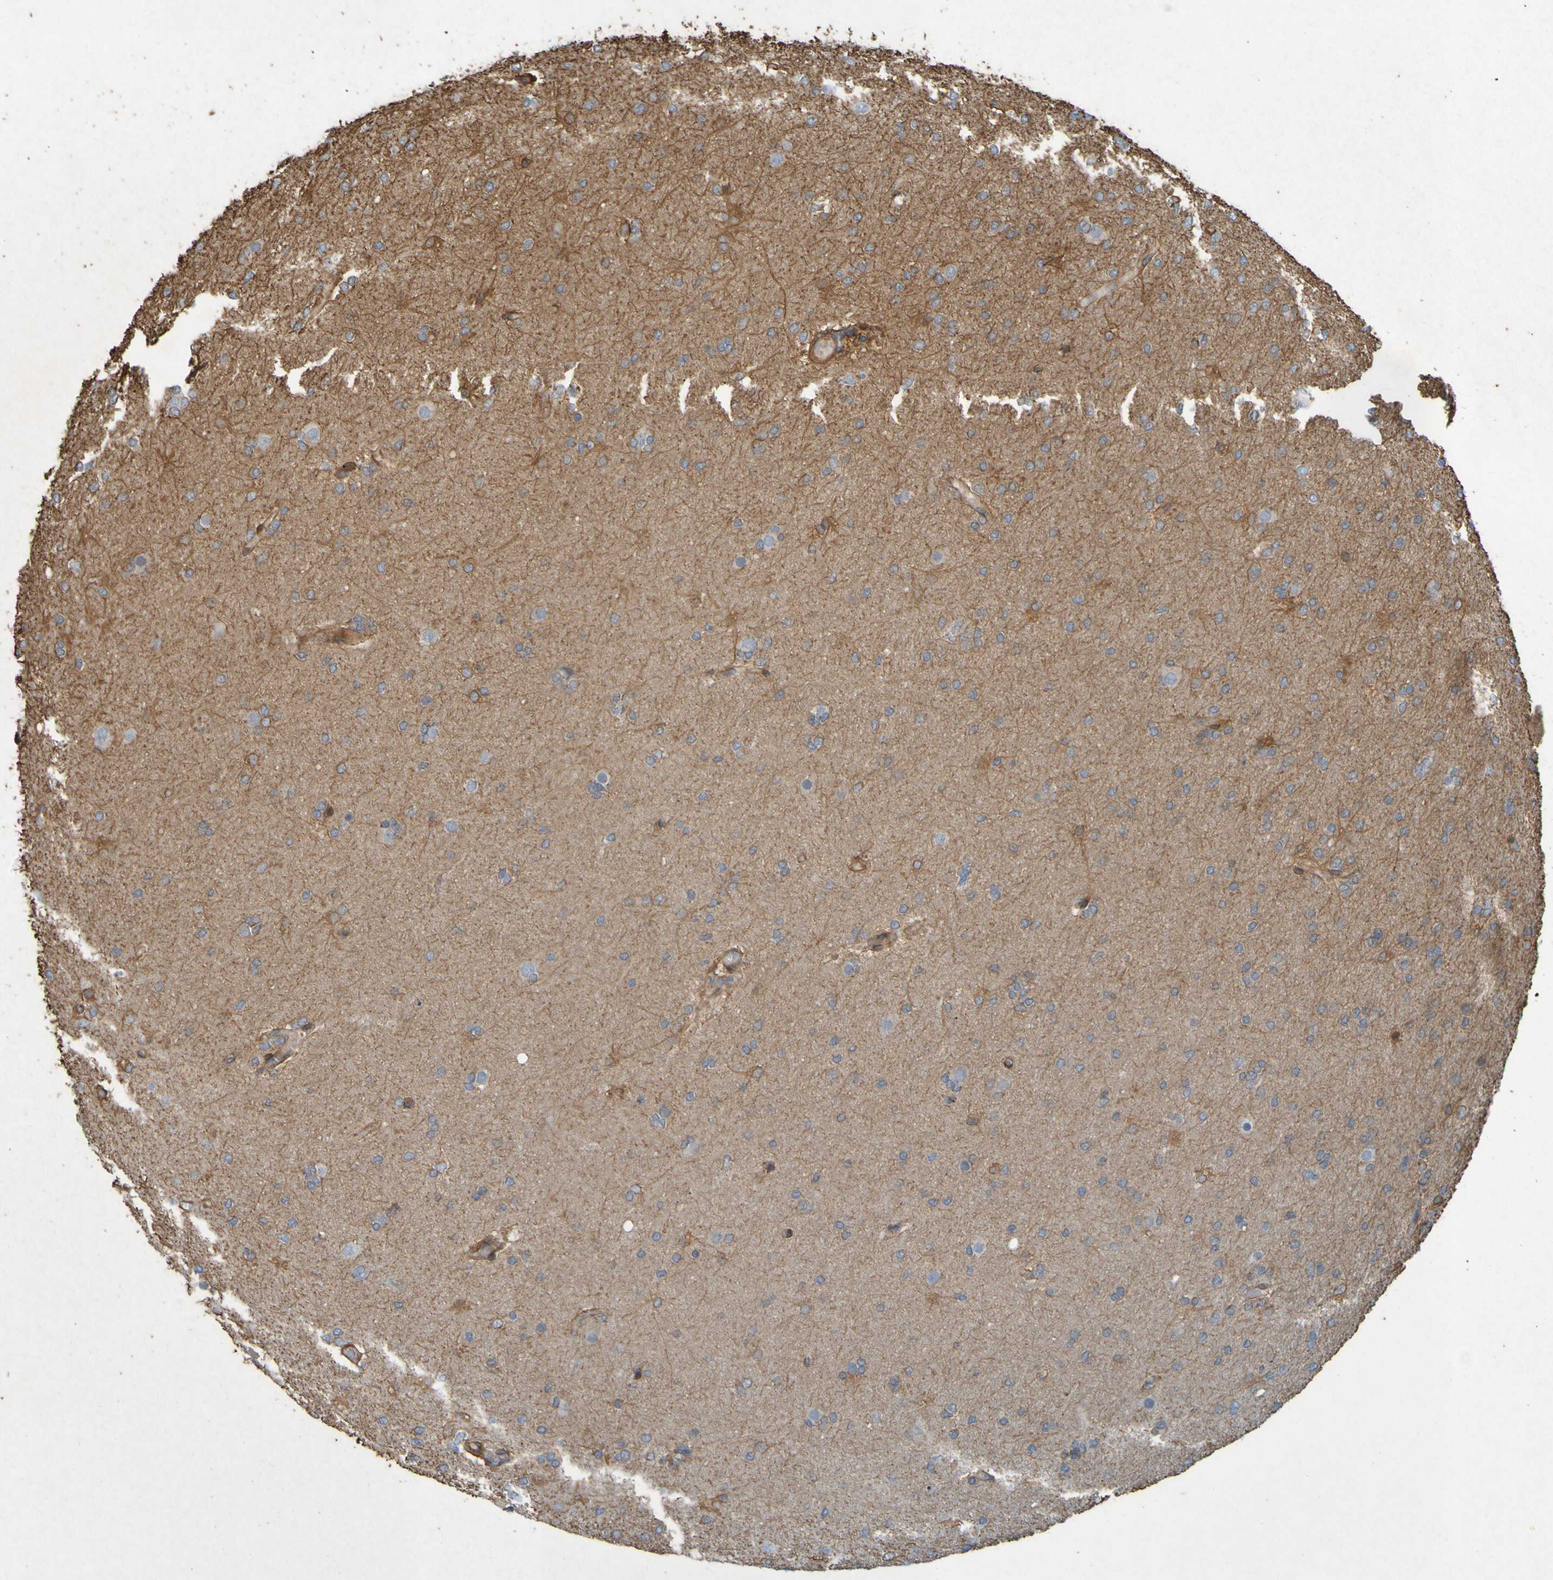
{"staining": {"intensity": "negative", "quantity": "none", "location": "none"}, "tissue": "glioma", "cell_type": "Tumor cells", "image_type": "cancer", "snomed": [{"axis": "morphology", "description": "Glioma, malignant, High grade"}, {"axis": "topography", "description": "Cerebral cortex"}], "caption": "Immunohistochemical staining of human glioma shows no significant expression in tumor cells. (Stains: DAB (3,3'-diaminobenzidine) IHC with hematoxylin counter stain, Microscopy: brightfield microscopy at high magnification).", "gene": "GUCY1A1", "patient": {"sex": "female", "age": 36}}